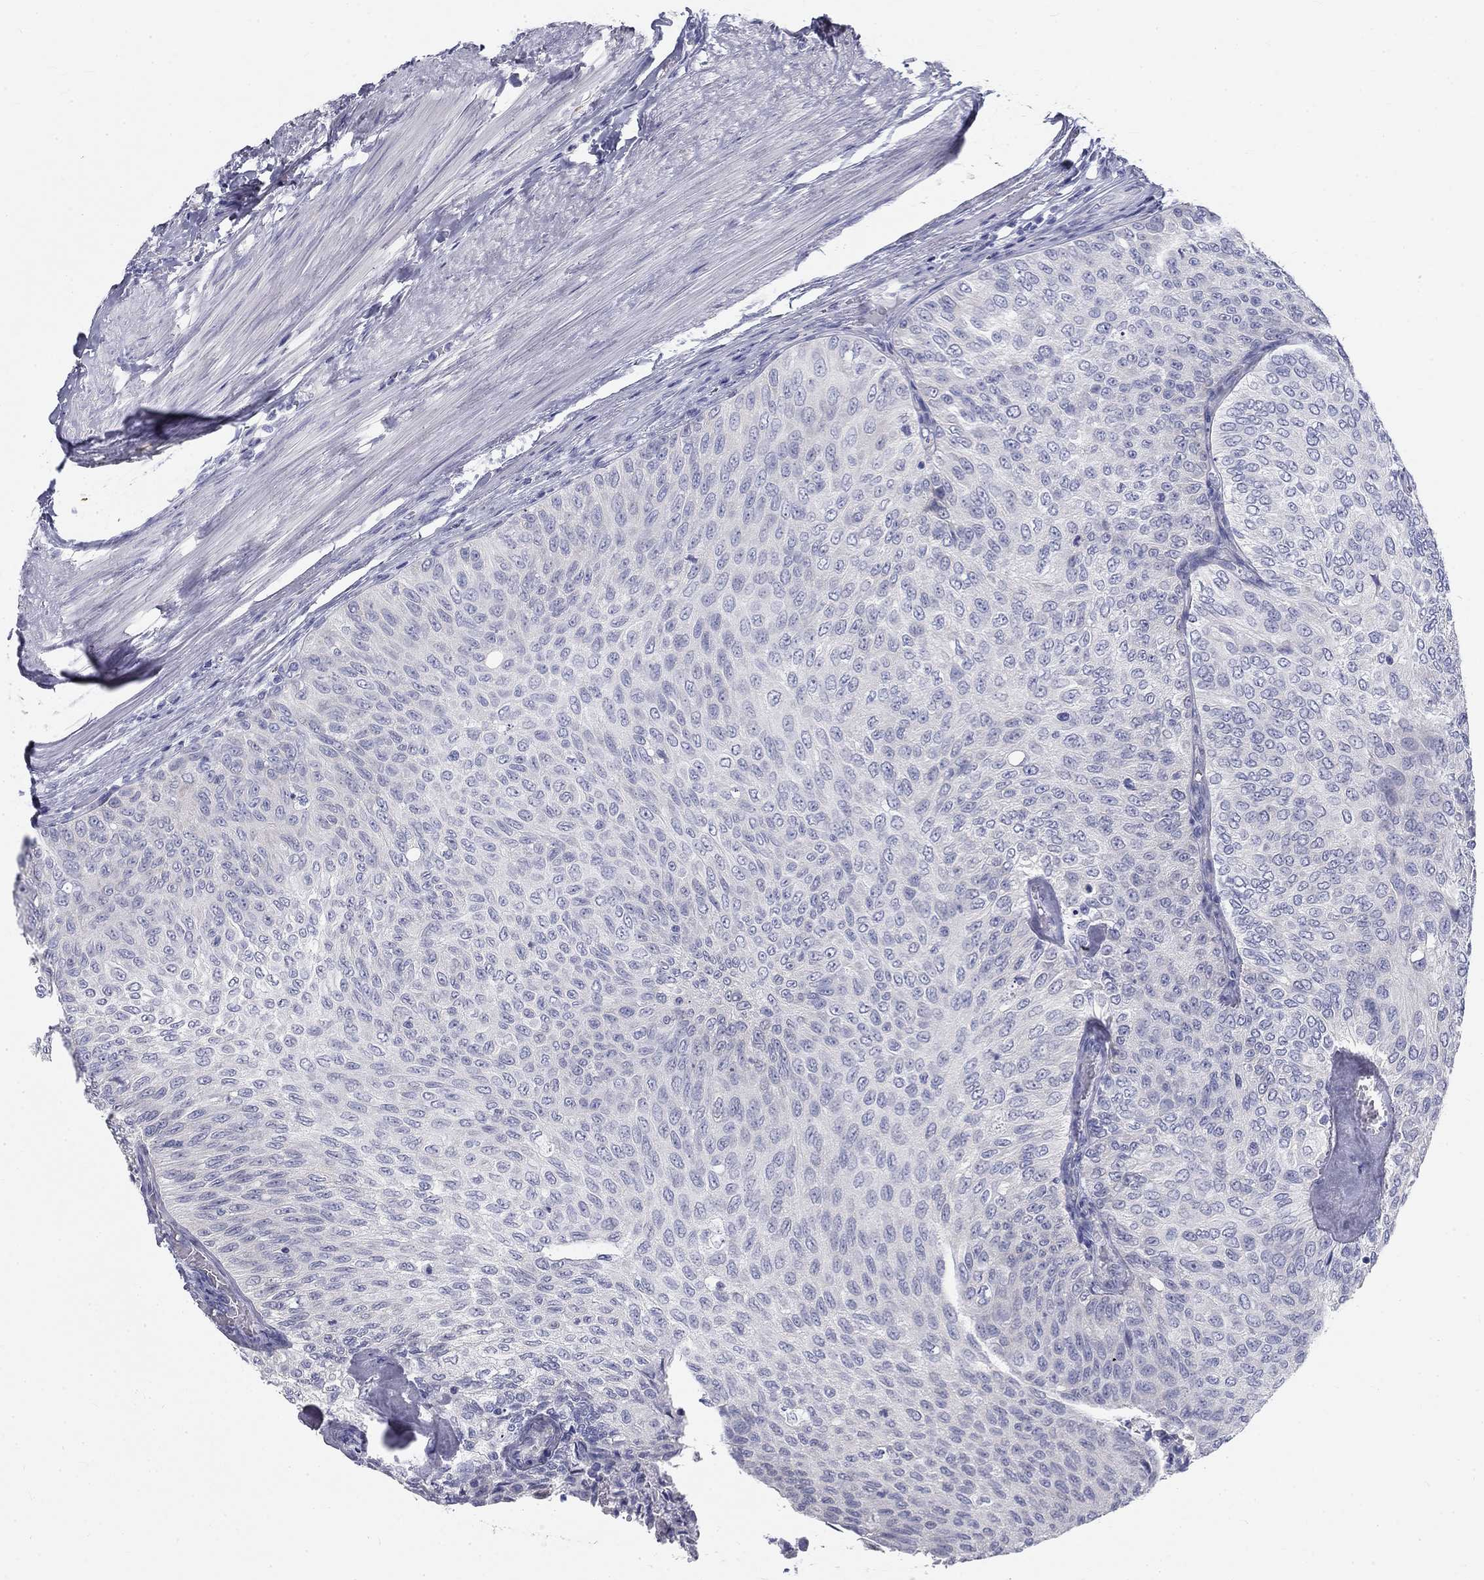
{"staining": {"intensity": "negative", "quantity": "none", "location": "none"}, "tissue": "urothelial cancer", "cell_type": "Tumor cells", "image_type": "cancer", "snomed": [{"axis": "morphology", "description": "Urothelial carcinoma, Low grade"}, {"axis": "topography", "description": "Ureter, NOS"}, {"axis": "topography", "description": "Urinary bladder"}], "caption": "A photomicrograph of urothelial carcinoma (low-grade) stained for a protein shows no brown staining in tumor cells.", "gene": "GALNTL5", "patient": {"sex": "male", "age": 78}}